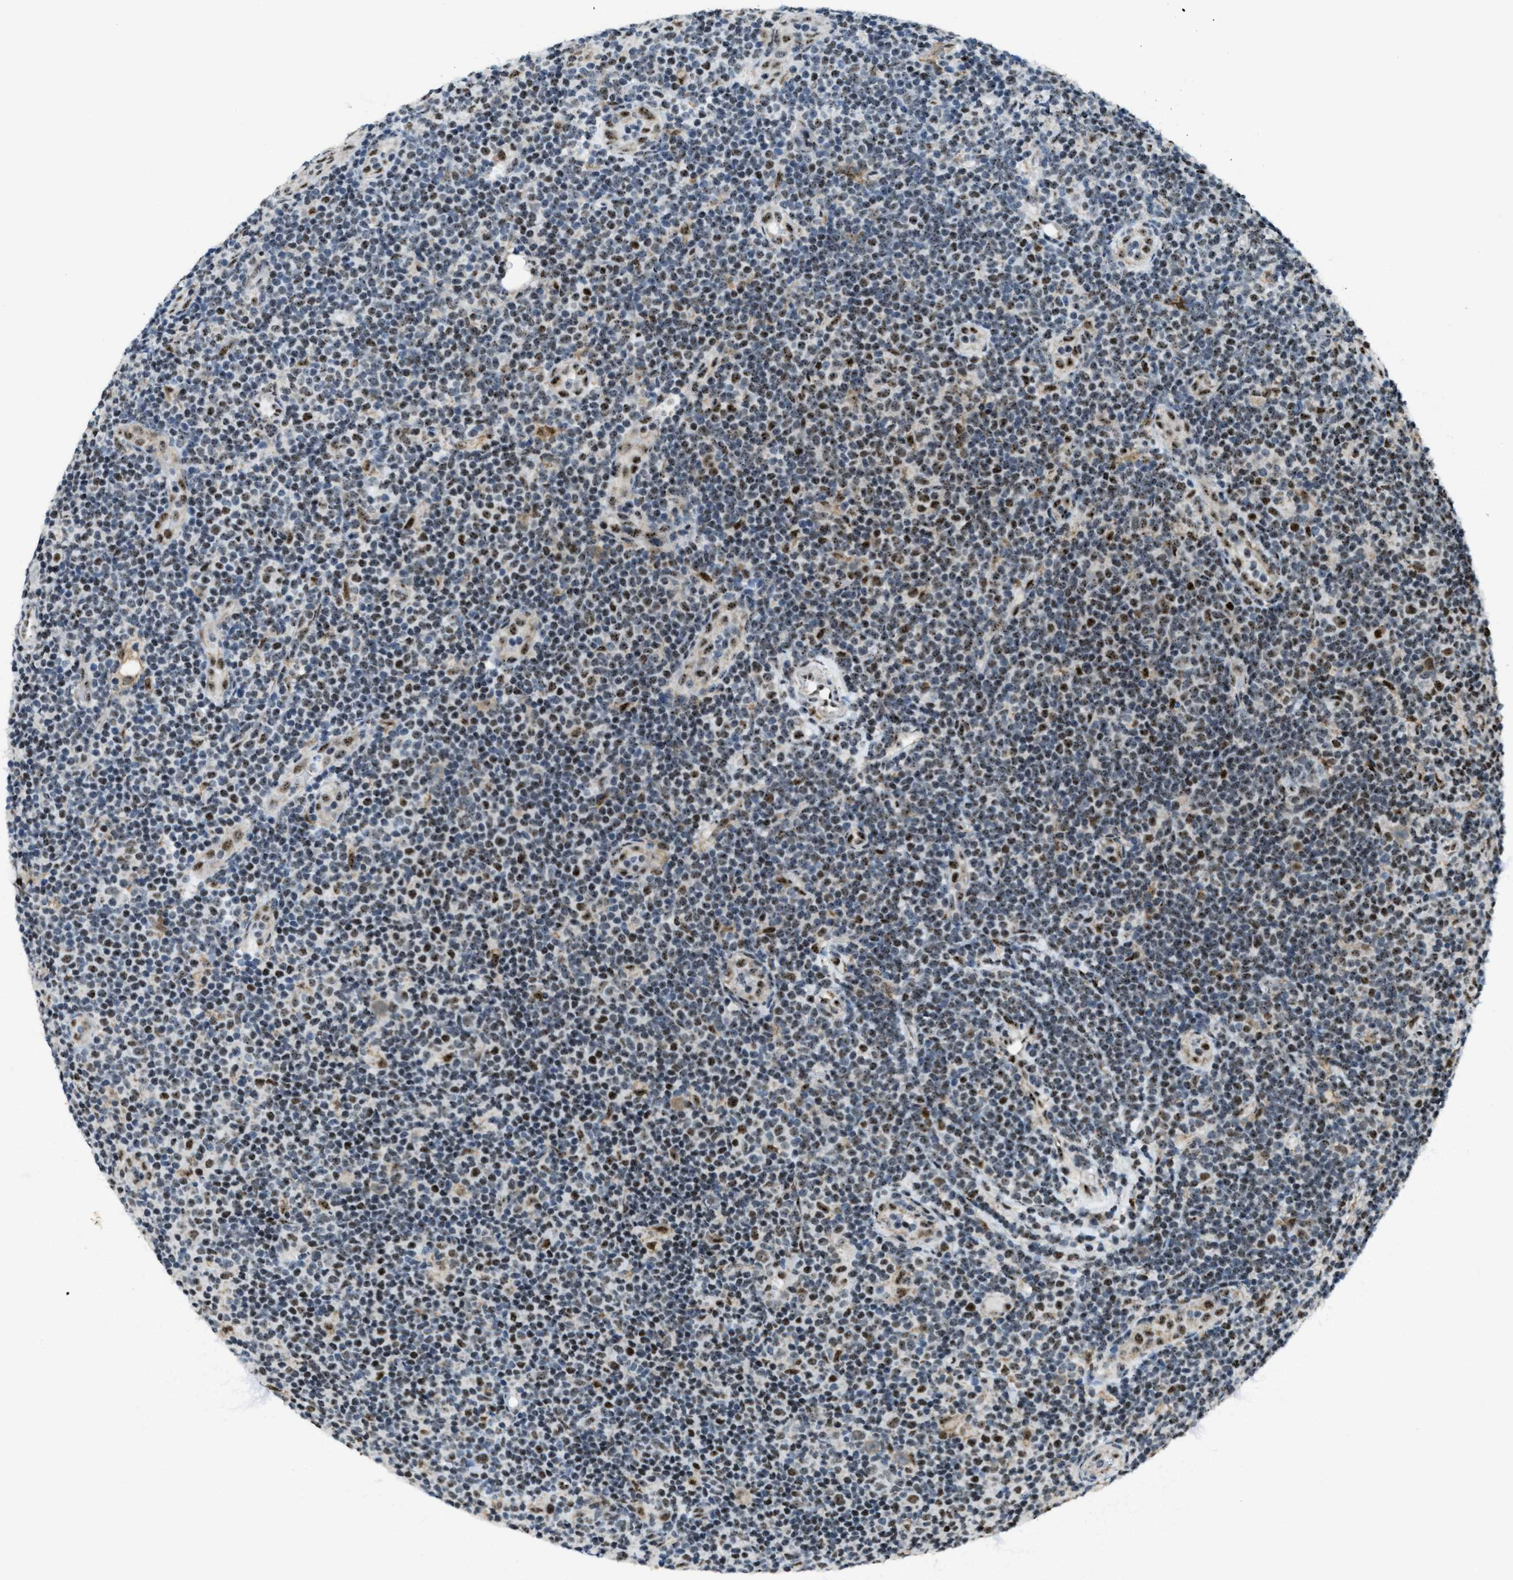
{"staining": {"intensity": "strong", "quantity": "25%-75%", "location": "cytoplasmic/membranous,nuclear"}, "tissue": "lymphoma", "cell_type": "Tumor cells", "image_type": "cancer", "snomed": [{"axis": "morphology", "description": "Malignant lymphoma, non-Hodgkin's type, Low grade"}, {"axis": "topography", "description": "Lymph node"}], "caption": "The photomicrograph shows staining of malignant lymphoma, non-Hodgkin's type (low-grade), revealing strong cytoplasmic/membranous and nuclear protein expression (brown color) within tumor cells. The protein is shown in brown color, while the nuclei are stained blue.", "gene": "SP100", "patient": {"sex": "male", "age": 83}}